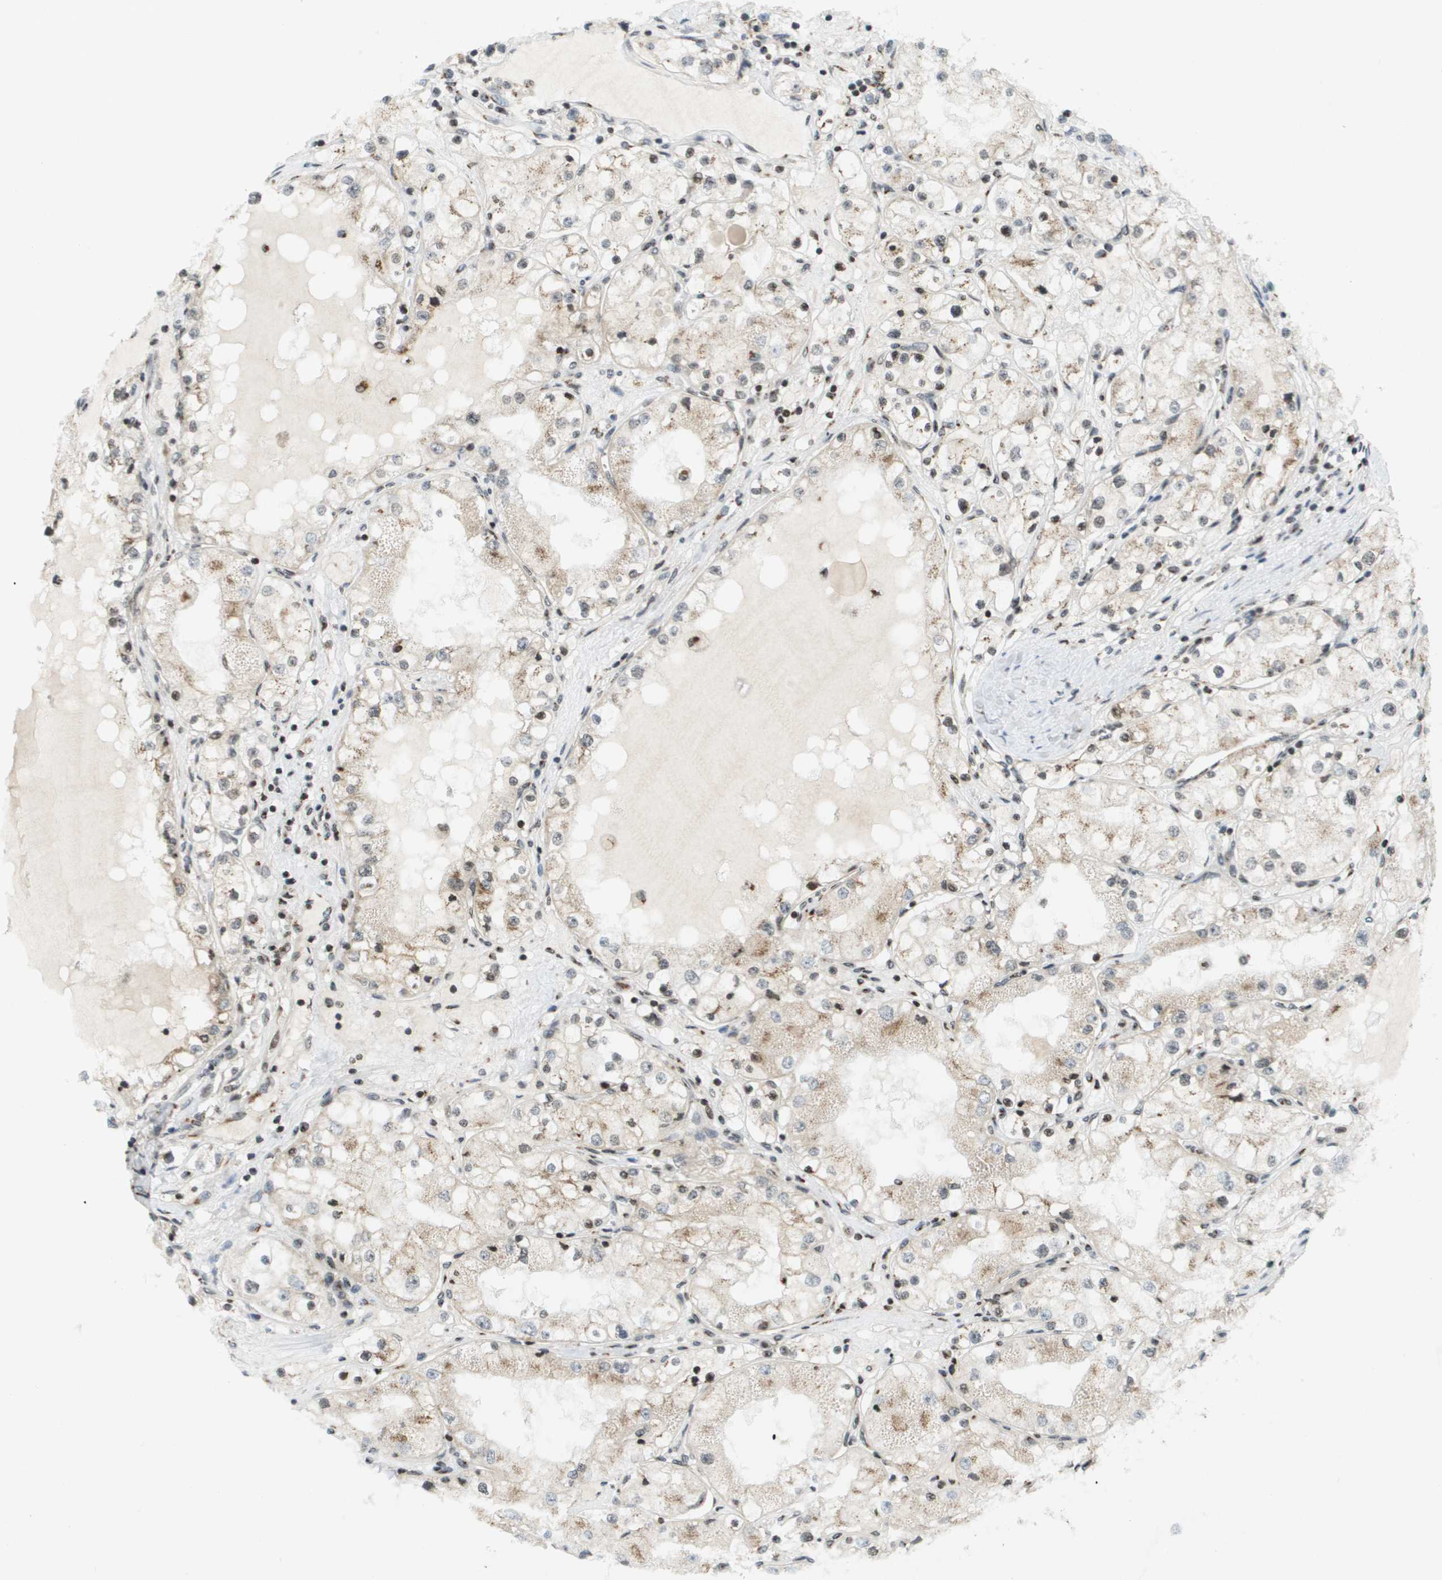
{"staining": {"intensity": "moderate", "quantity": "<25%", "location": "nuclear"}, "tissue": "renal cancer", "cell_type": "Tumor cells", "image_type": "cancer", "snomed": [{"axis": "morphology", "description": "Adenocarcinoma, NOS"}, {"axis": "topography", "description": "Kidney"}], "caption": "Immunohistochemical staining of human renal cancer shows moderate nuclear protein expression in about <25% of tumor cells. Nuclei are stained in blue.", "gene": "EVC", "patient": {"sex": "male", "age": 68}}